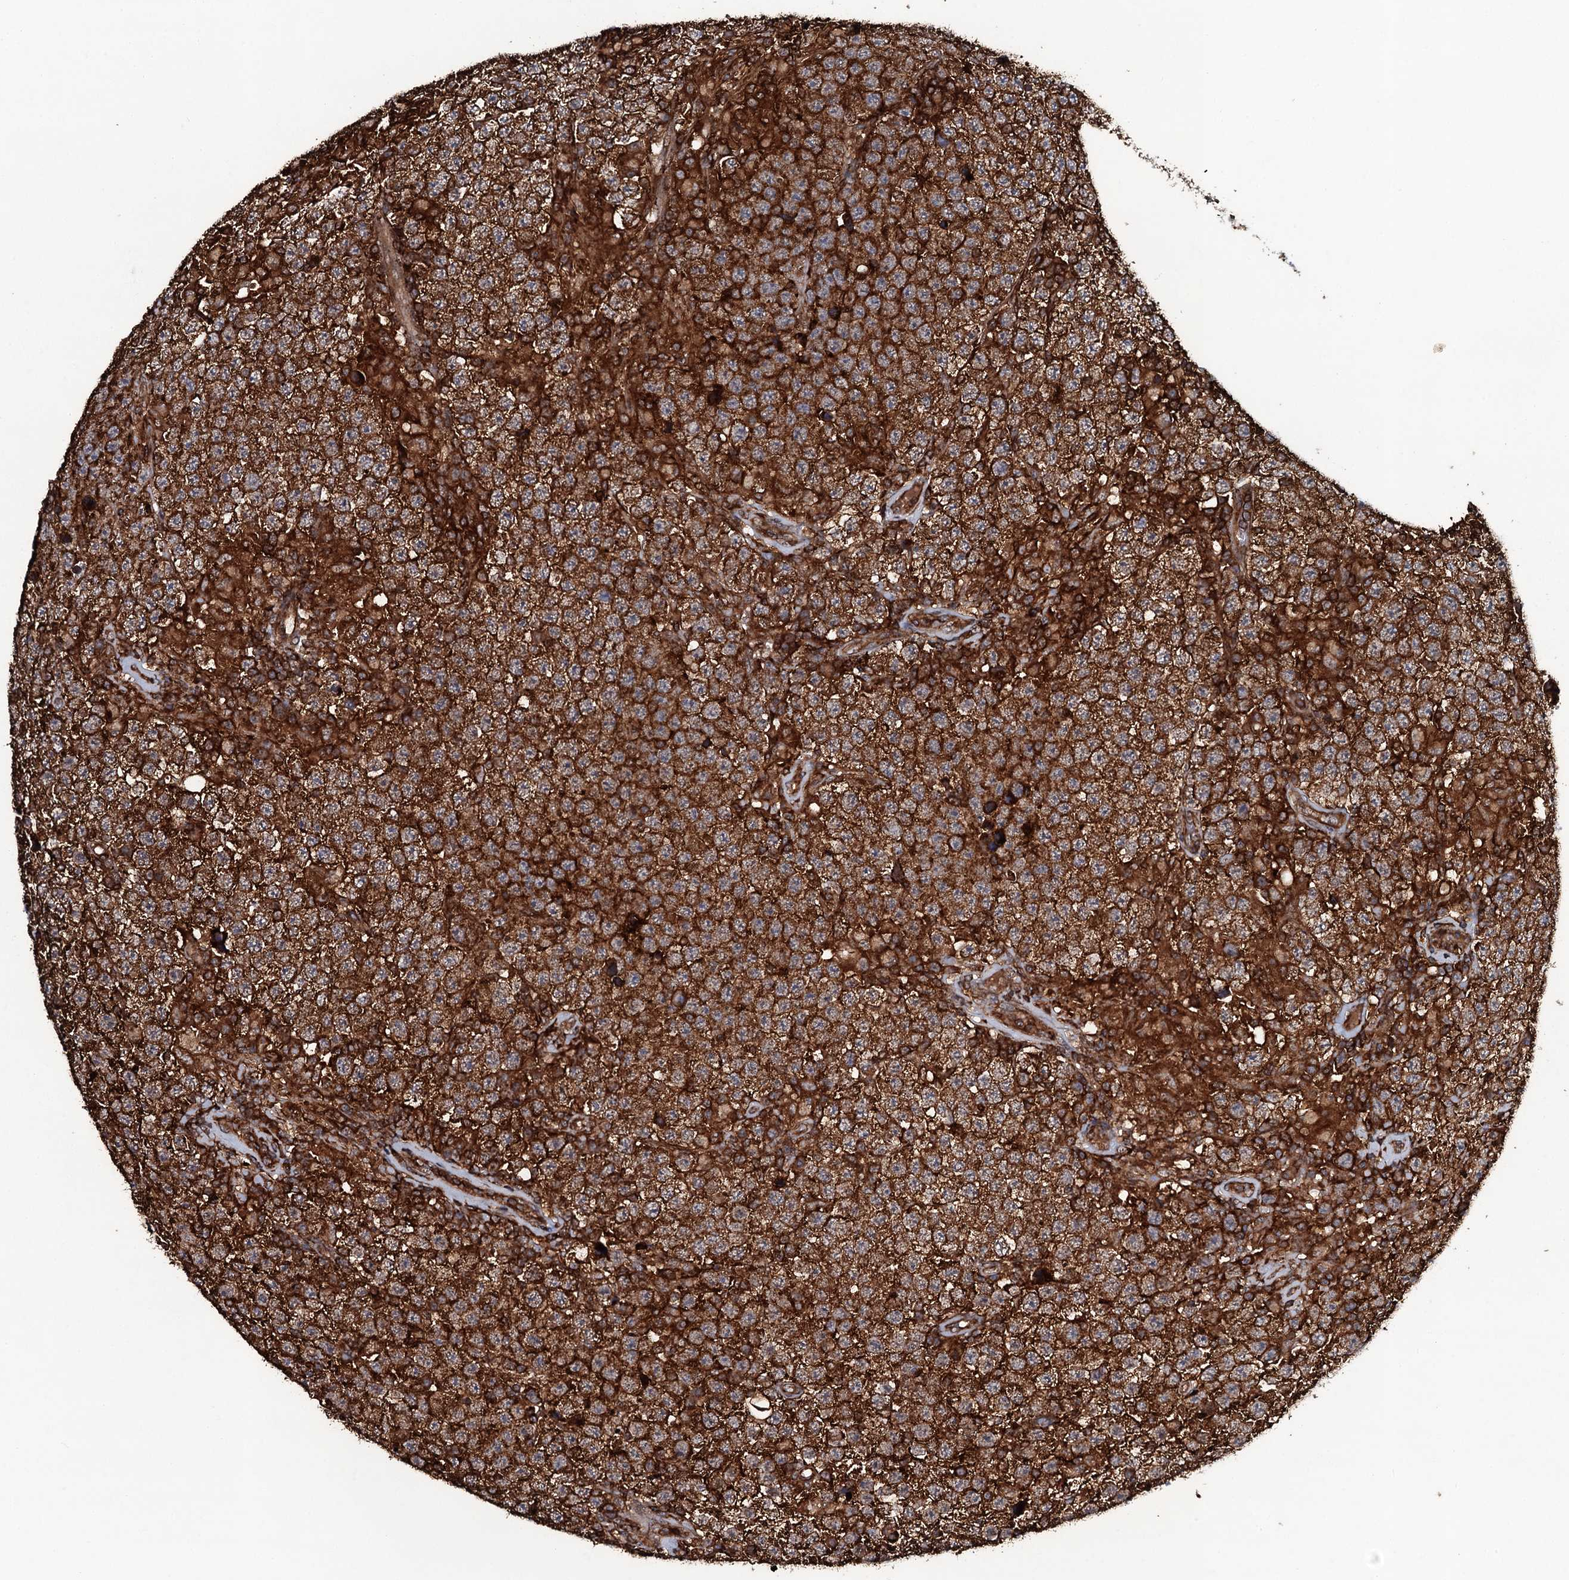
{"staining": {"intensity": "strong", "quantity": ">75%", "location": "cytoplasmic/membranous"}, "tissue": "testis cancer", "cell_type": "Tumor cells", "image_type": "cancer", "snomed": [{"axis": "morphology", "description": "Normal tissue, NOS"}, {"axis": "morphology", "description": "Urothelial carcinoma, High grade"}, {"axis": "morphology", "description": "Seminoma, NOS"}, {"axis": "morphology", "description": "Carcinoma, Embryonal, NOS"}, {"axis": "topography", "description": "Urinary bladder"}, {"axis": "topography", "description": "Testis"}], "caption": "Human embryonal carcinoma (testis) stained with a brown dye shows strong cytoplasmic/membranous positive positivity in about >75% of tumor cells.", "gene": "VWA8", "patient": {"sex": "male", "age": 41}}